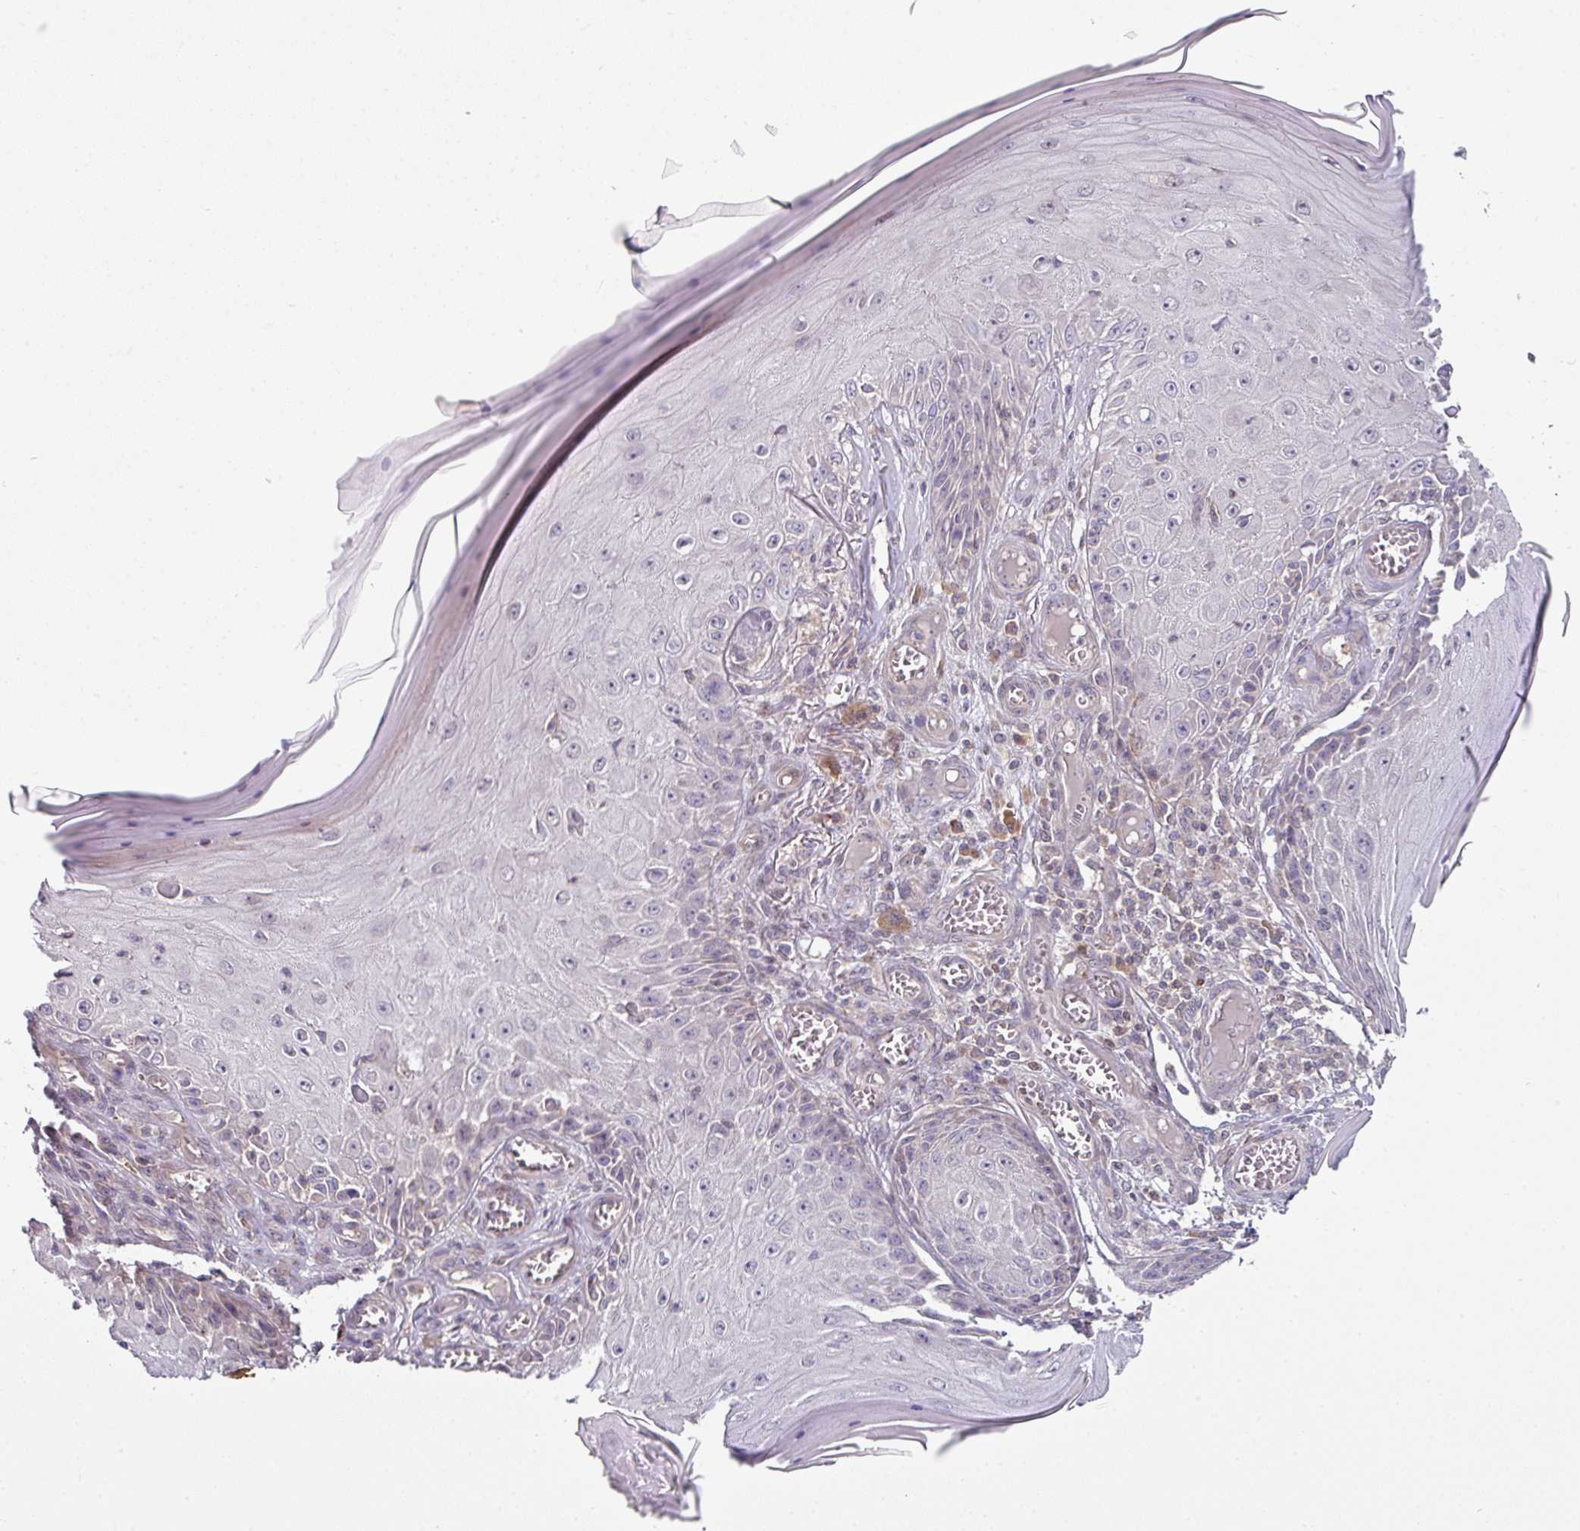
{"staining": {"intensity": "negative", "quantity": "none", "location": "none"}, "tissue": "skin cancer", "cell_type": "Tumor cells", "image_type": "cancer", "snomed": [{"axis": "morphology", "description": "Squamous cell carcinoma, NOS"}, {"axis": "topography", "description": "Skin"}], "caption": "Tumor cells show no significant positivity in skin cancer. (DAB (3,3'-diaminobenzidine) immunohistochemistry, high magnification).", "gene": "SLAMF6", "patient": {"sex": "female", "age": 73}}